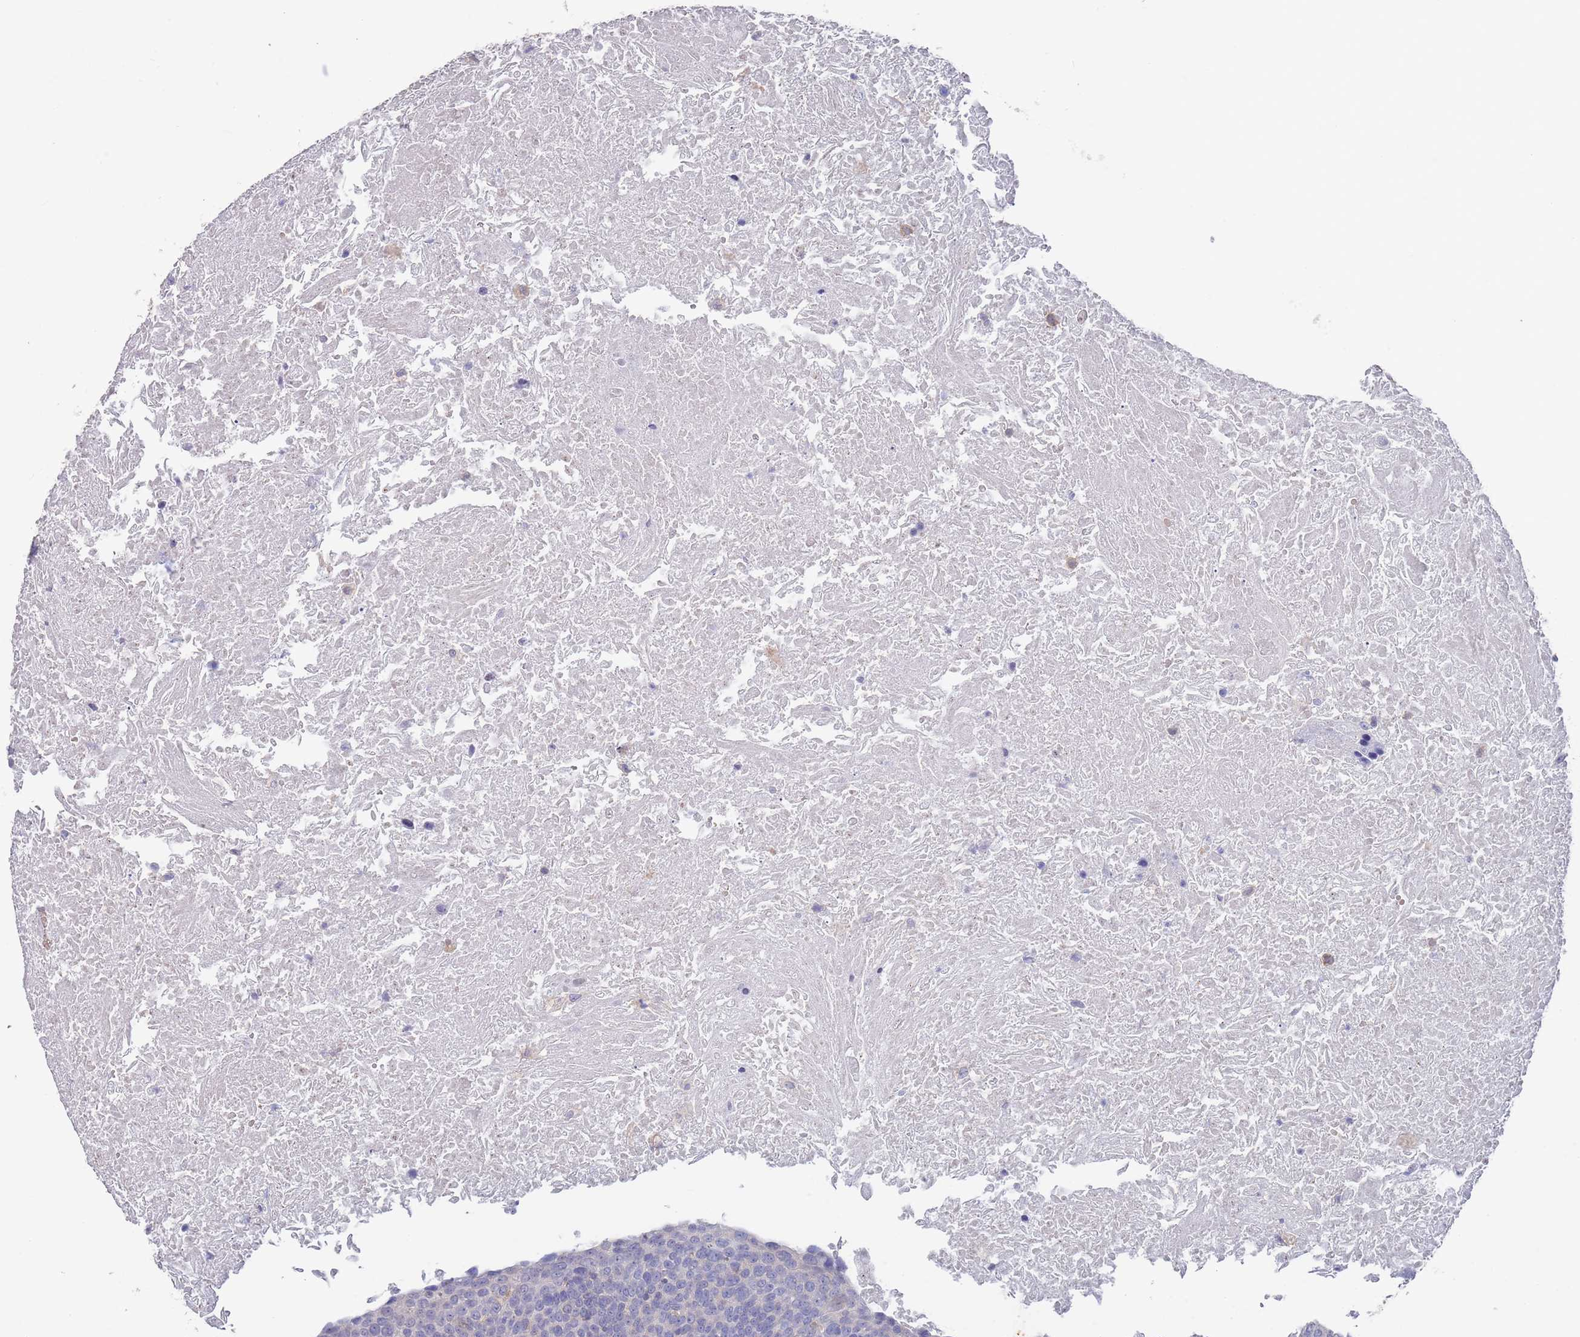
{"staining": {"intensity": "negative", "quantity": "none", "location": "none"}, "tissue": "head and neck cancer", "cell_type": "Tumor cells", "image_type": "cancer", "snomed": [{"axis": "morphology", "description": "Squamous cell carcinoma, NOS"}, {"axis": "morphology", "description": "Squamous cell carcinoma, metastatic, NOS"}, {"axis": "topography", "description": "Lymph node"}, {"axis": "topography", "description": "Head-Neck"}], "caption": "Tumor cells show no significant protein positivity in head and neck squamous cell carcinoma. (DAB (3,3'-diaminobenzidine) immunohistochemistry visualized using brightfield microscopy, high magnification).", "gene": "ANK2", "patient": {"sex": "male", "age": 62}}